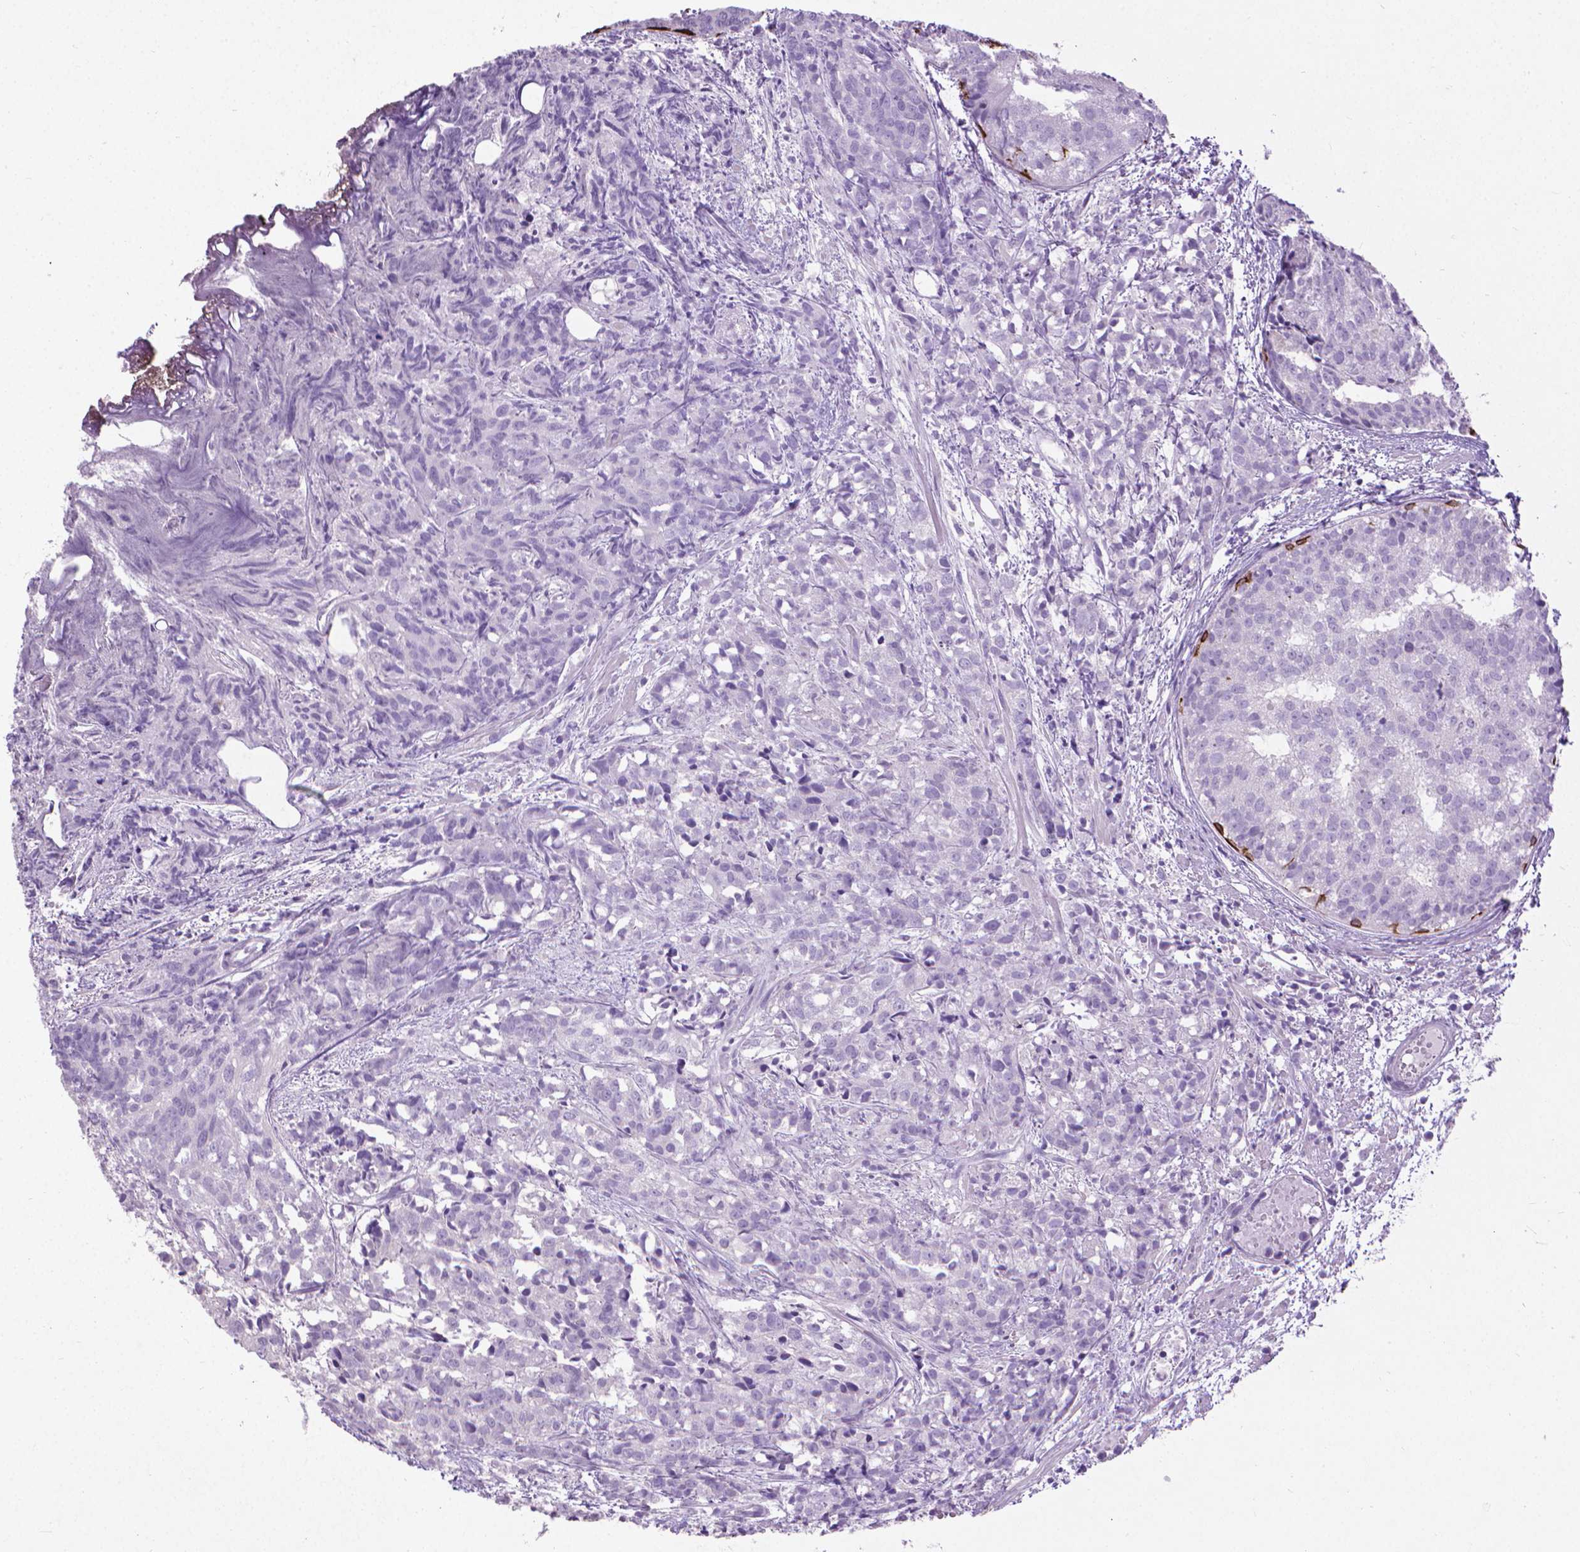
{"staining": {"intensity": "negative", "quantity": "none", "location": "none"}, "tissue": "prostate cancer", "cell_type": "Tumor cells", "image_type": "cancer", "snomed": [{"axis": "morphology", "description": "Adenocarcinoma, High grade"}, {"axis": "topography", "description": "Prostate"}], "caption": "Tumor cells are negative for brown protein staining in prostate high-grade adenocarcinoma.", "gene": "KRT5", "patient": {"sex": "male", "age": 58}}